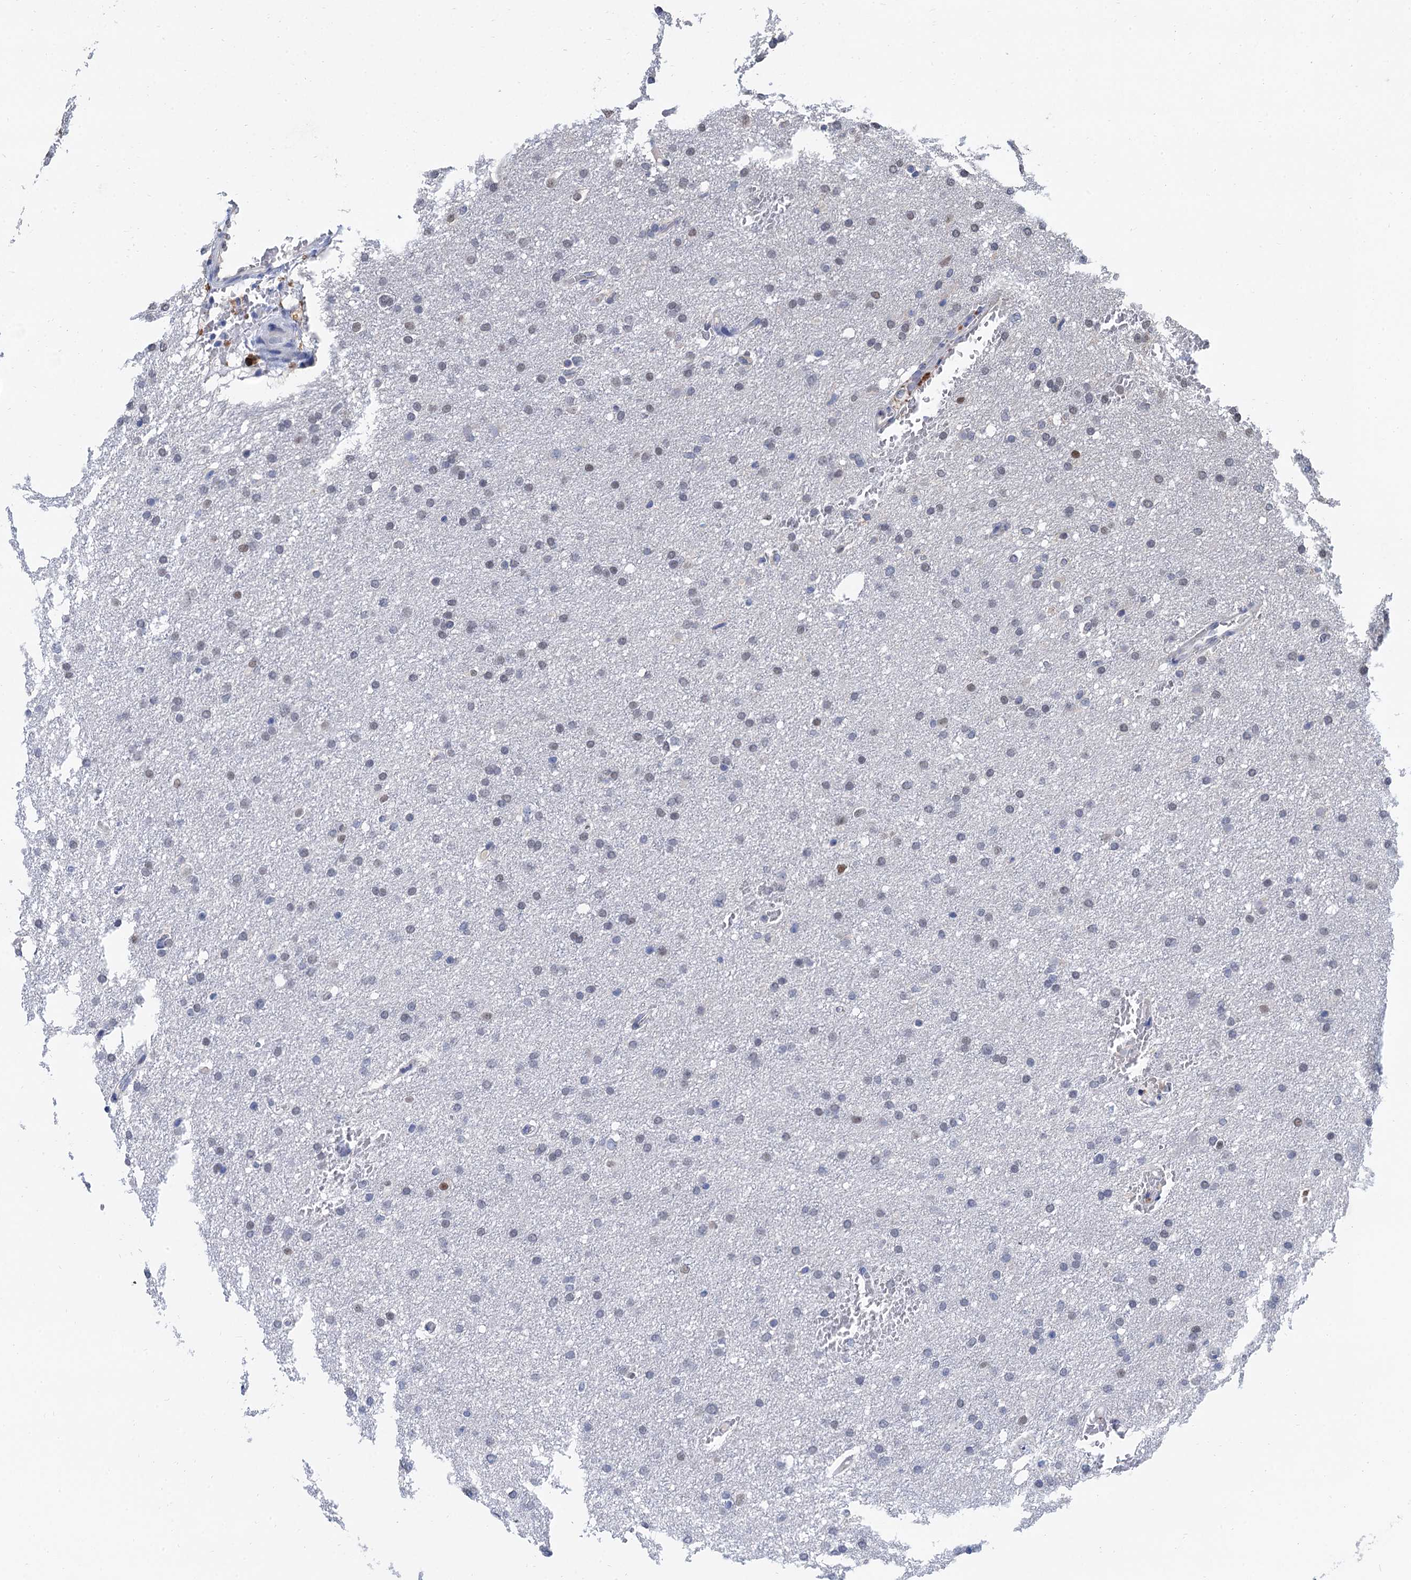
{"staining": {"intensity": "negative", "quantity": "none", "location": "none"}, "tissue": "glioma", "cell_type": "Tumor cells", "image_type": "cancer", "snomed": [{"axis": "morphology", "description": "Glioma, malignant, High grade"}, {"axis": "topography", "description": "Cerebral cortex"}], "caption": "Malignant high-grade glioma stained for a protein using immunohistochemistry exhibits no staining tumor cells.", "gene": "TSEN34", "patient": {"sex": "female", "age": 36}}